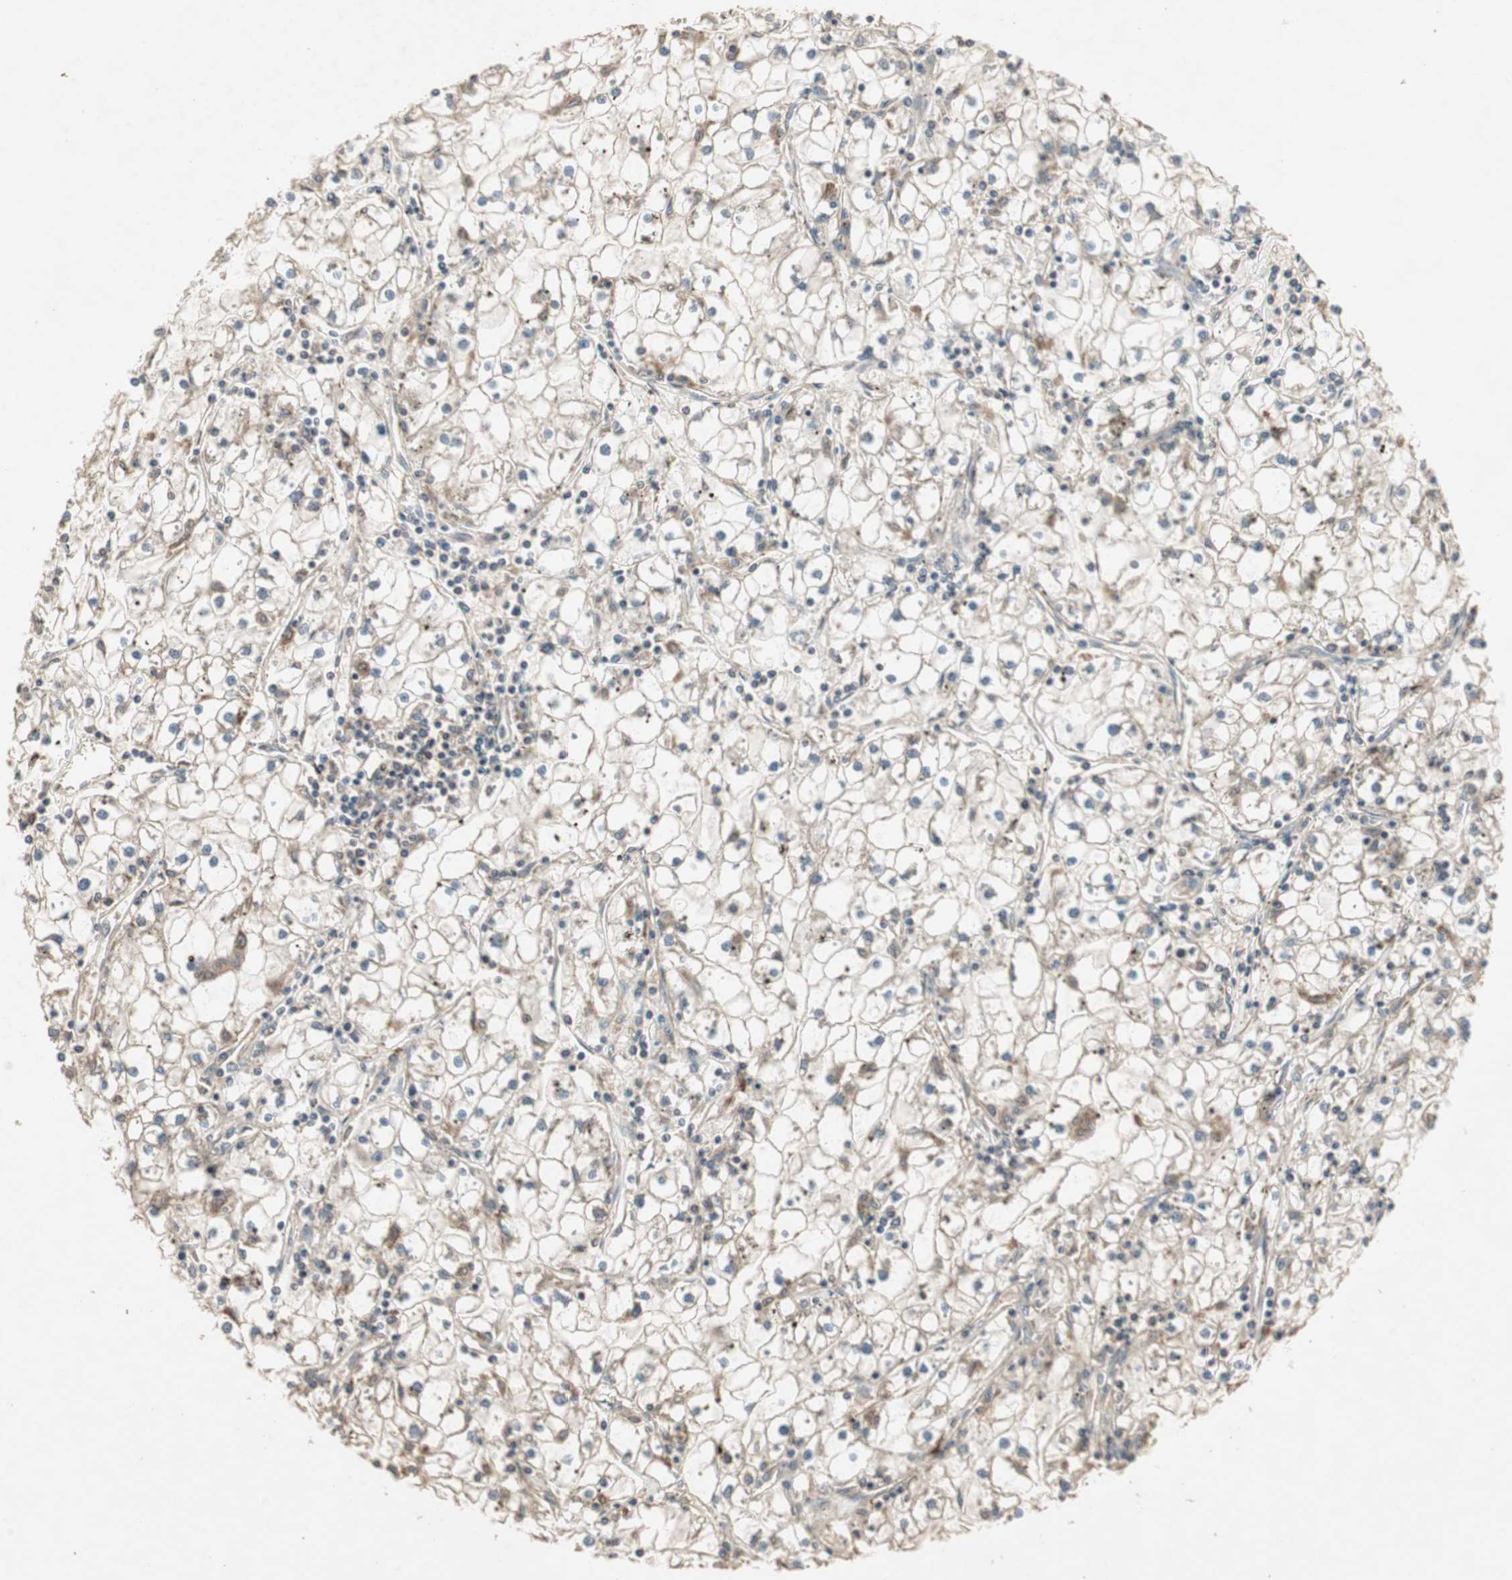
{"staining": {"intensity": "weak", "quantity": ">75%", "location": "cytoplasmic/membranous"}, "tissue": "renal cancer", "cell_type": "Tumor cells", "image_type": "cancer", "snomed": [{"axis": "morphology", "description": "Adenocarcinoma, NOS"}, {"axis": "topography", "description": "Kidney"}], "caption": "Brown immunohistochemical staining in adenocarcinoma (renal) shows weak cytoplasmic/membranous positivity in about >75% of tumor cells. (DAB IHC, brown staining for protein, blue staining for nuclei).", "gene": "UBAC1", "patient": {"sex": "male", "age": 56}}